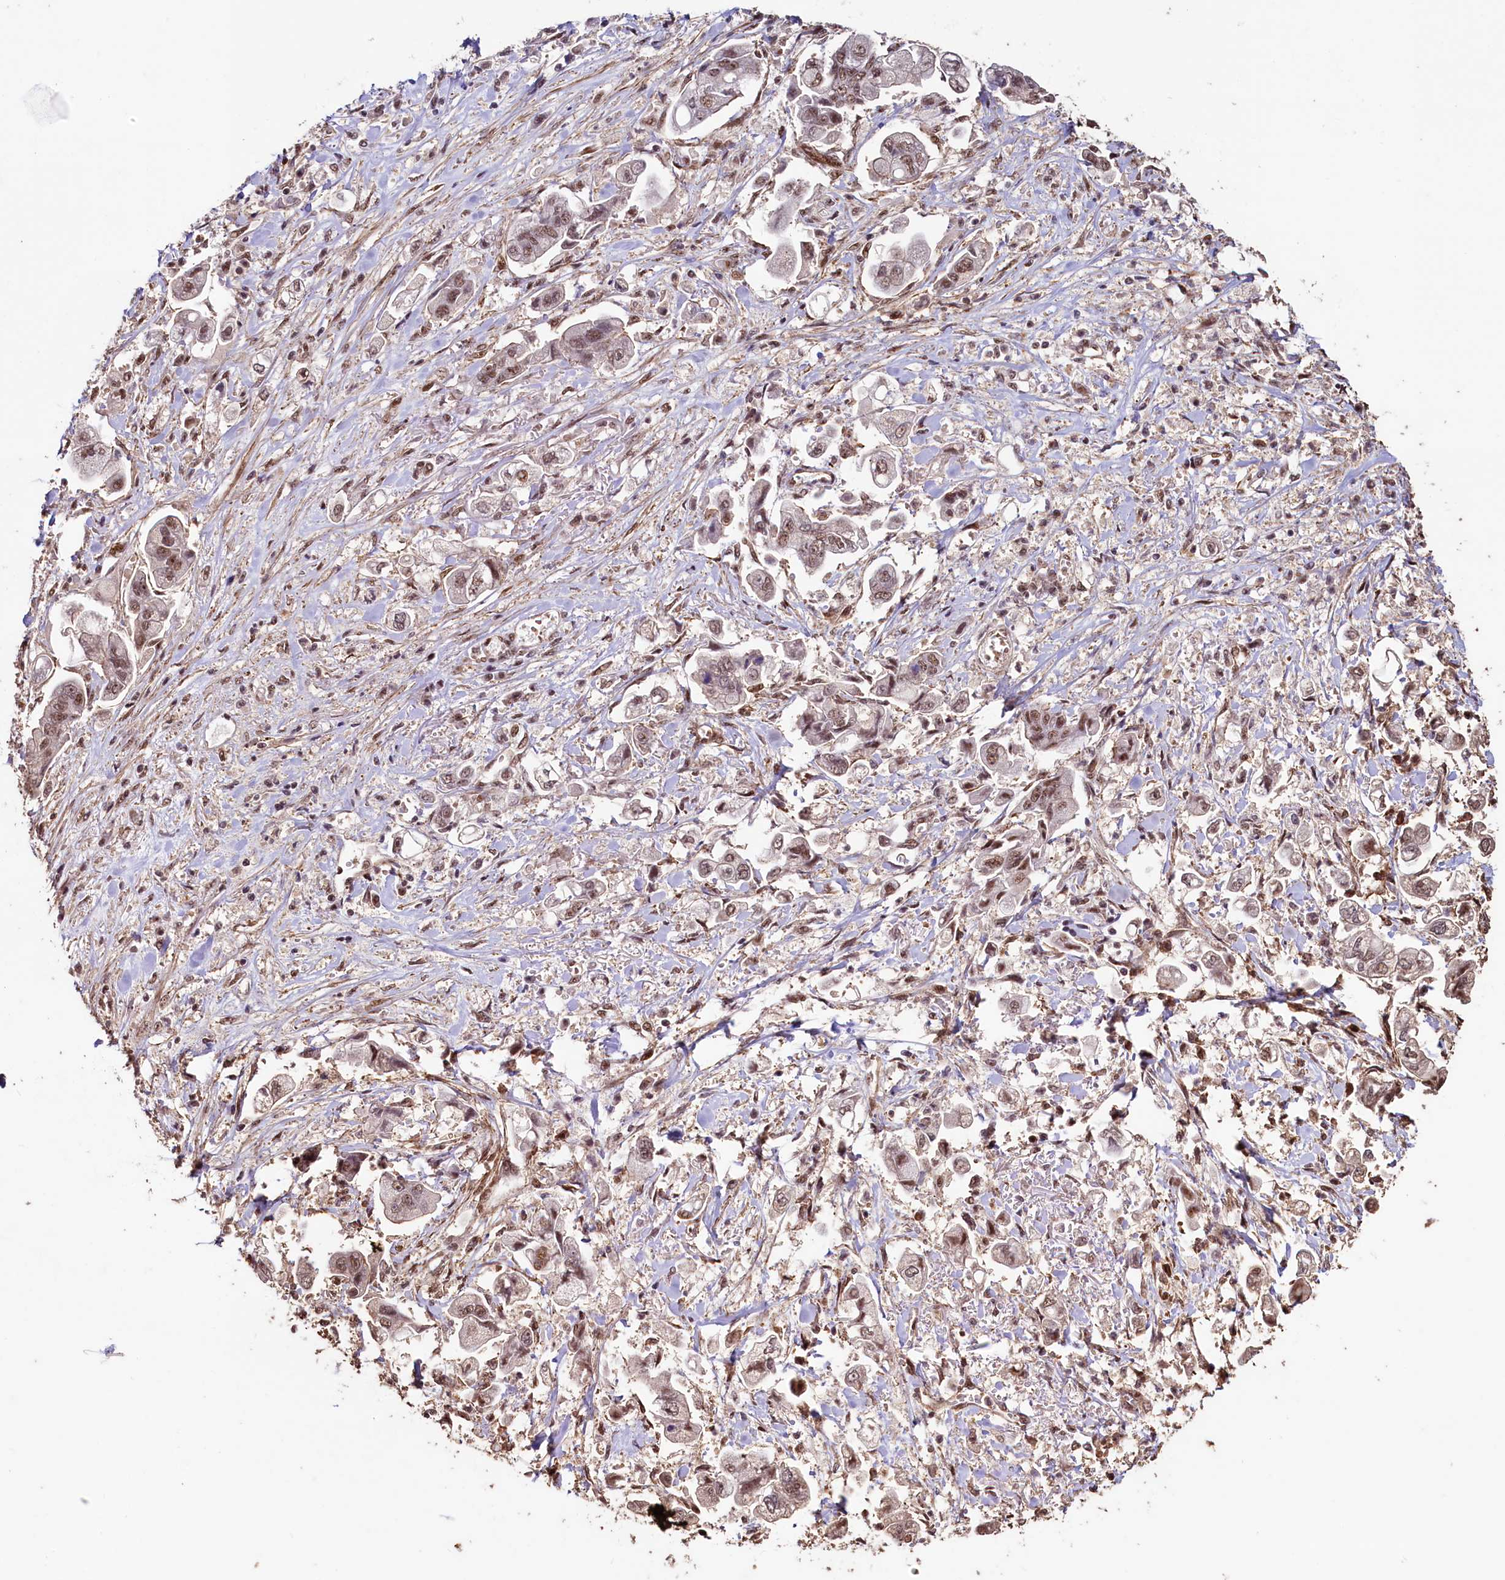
{"staining": {"intensity": "moderate", "quantity": ">75%", "location": "nuclear"}, "tissue": "stomach cancer", "cell_type": "Tumor cells", "image_type": "cancer", "snomed": [{"axis": "morphology", "description": "Adenocarcinoma, NOS"}, {"axis": "topography", "description": "Stomach"}], "caption": "Moderate nuclear protein expression is present in about >75% of tumor cells in stomach cancer.", "gene": "SFSWAP", "patient": {"sex": "male", "age": 62}}